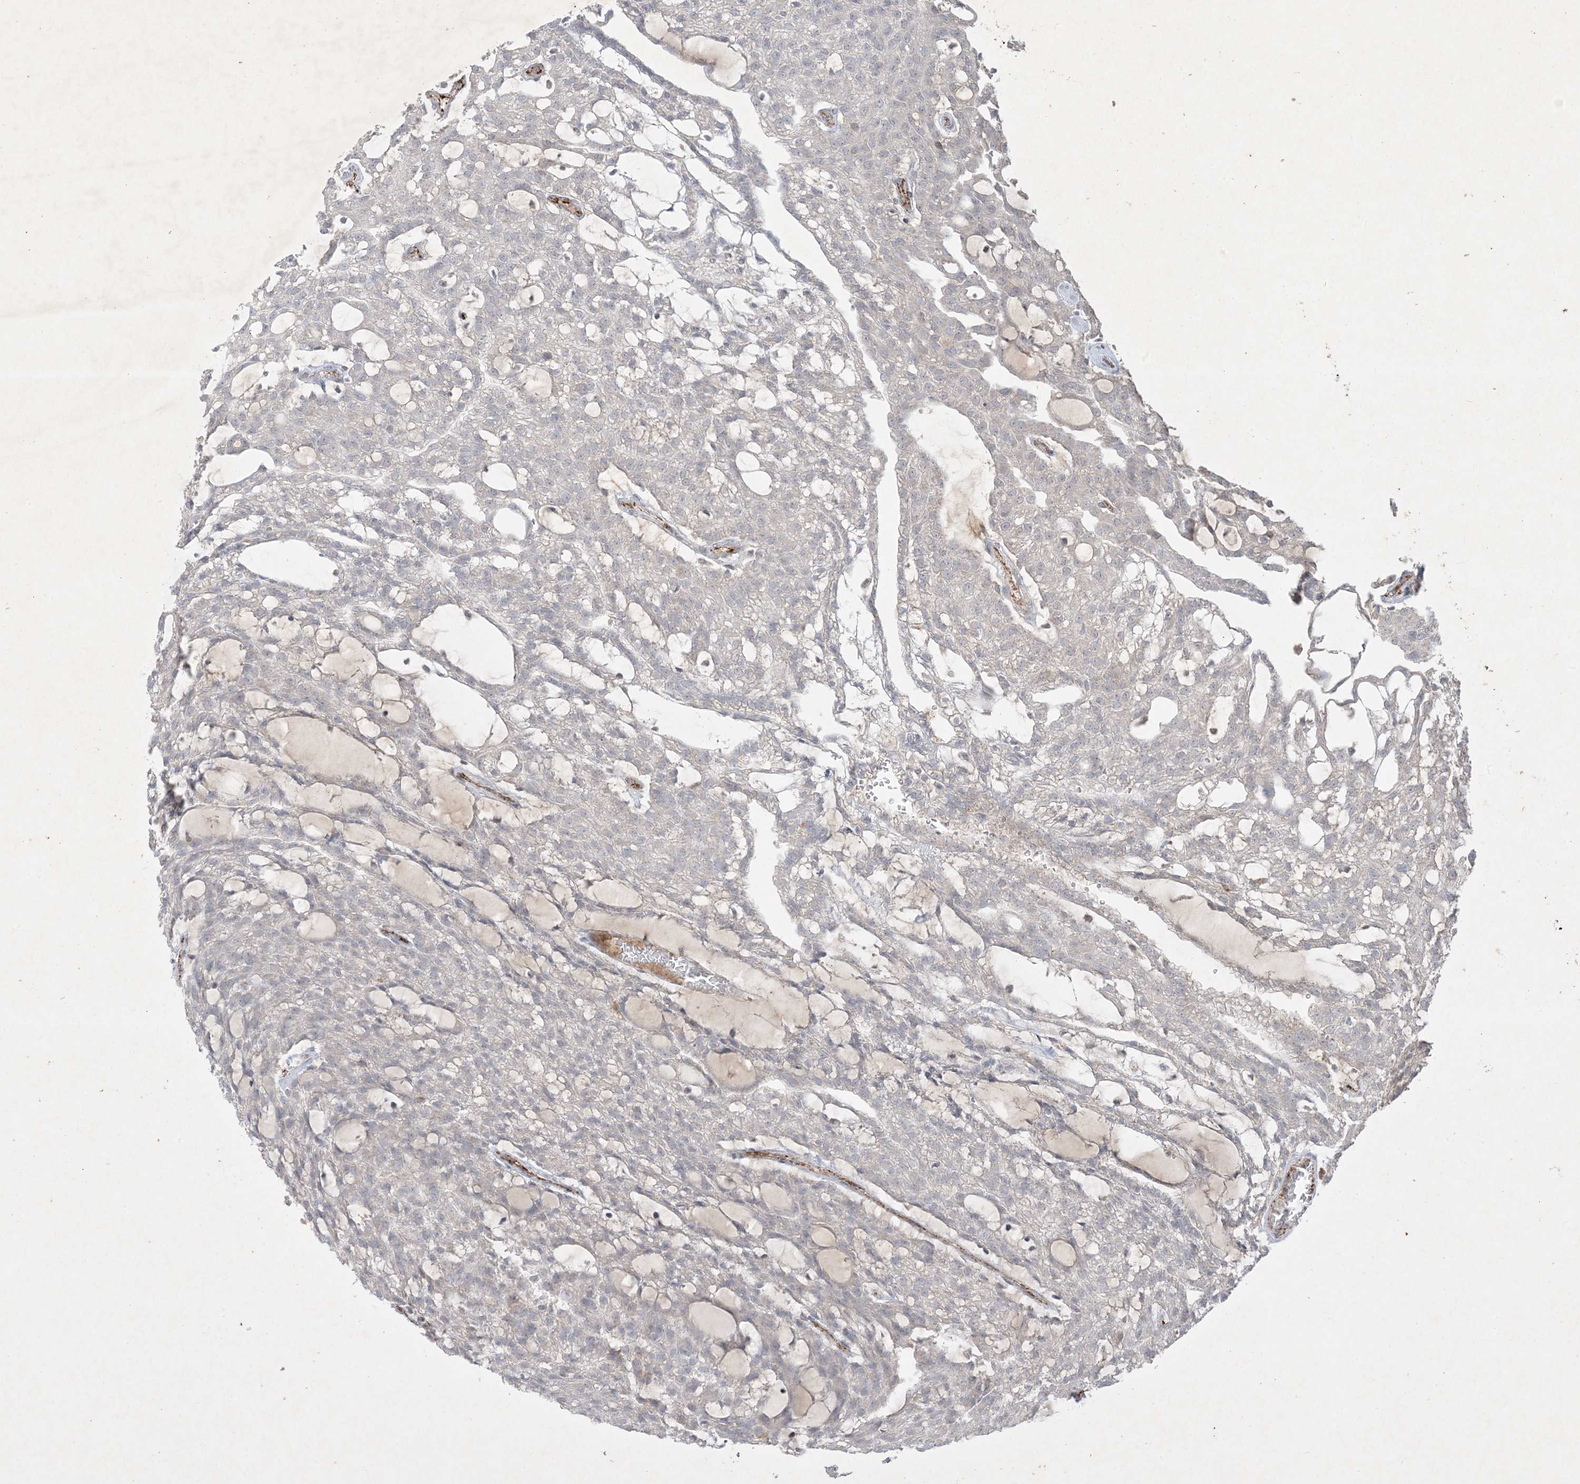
{"staining": {"intensity": "negative", "quantity": "none", "location": "none"}, "tissue": "renal cancer", "cell_type": "Tumor cells", "image_type": "cancer", "snomed": [{"axis": "morphology", "description": "Adenocarcinoma, NOS"}, {"axis": "topography", "description": "Kidney"}], "caption": "DAB immunohistochemical staining of renal cancer (adenocarcinoma) exhibits no significant staining in tumor cells.", "gene": "PRSS36", "patient": {"sex": "male", "age": 63}}